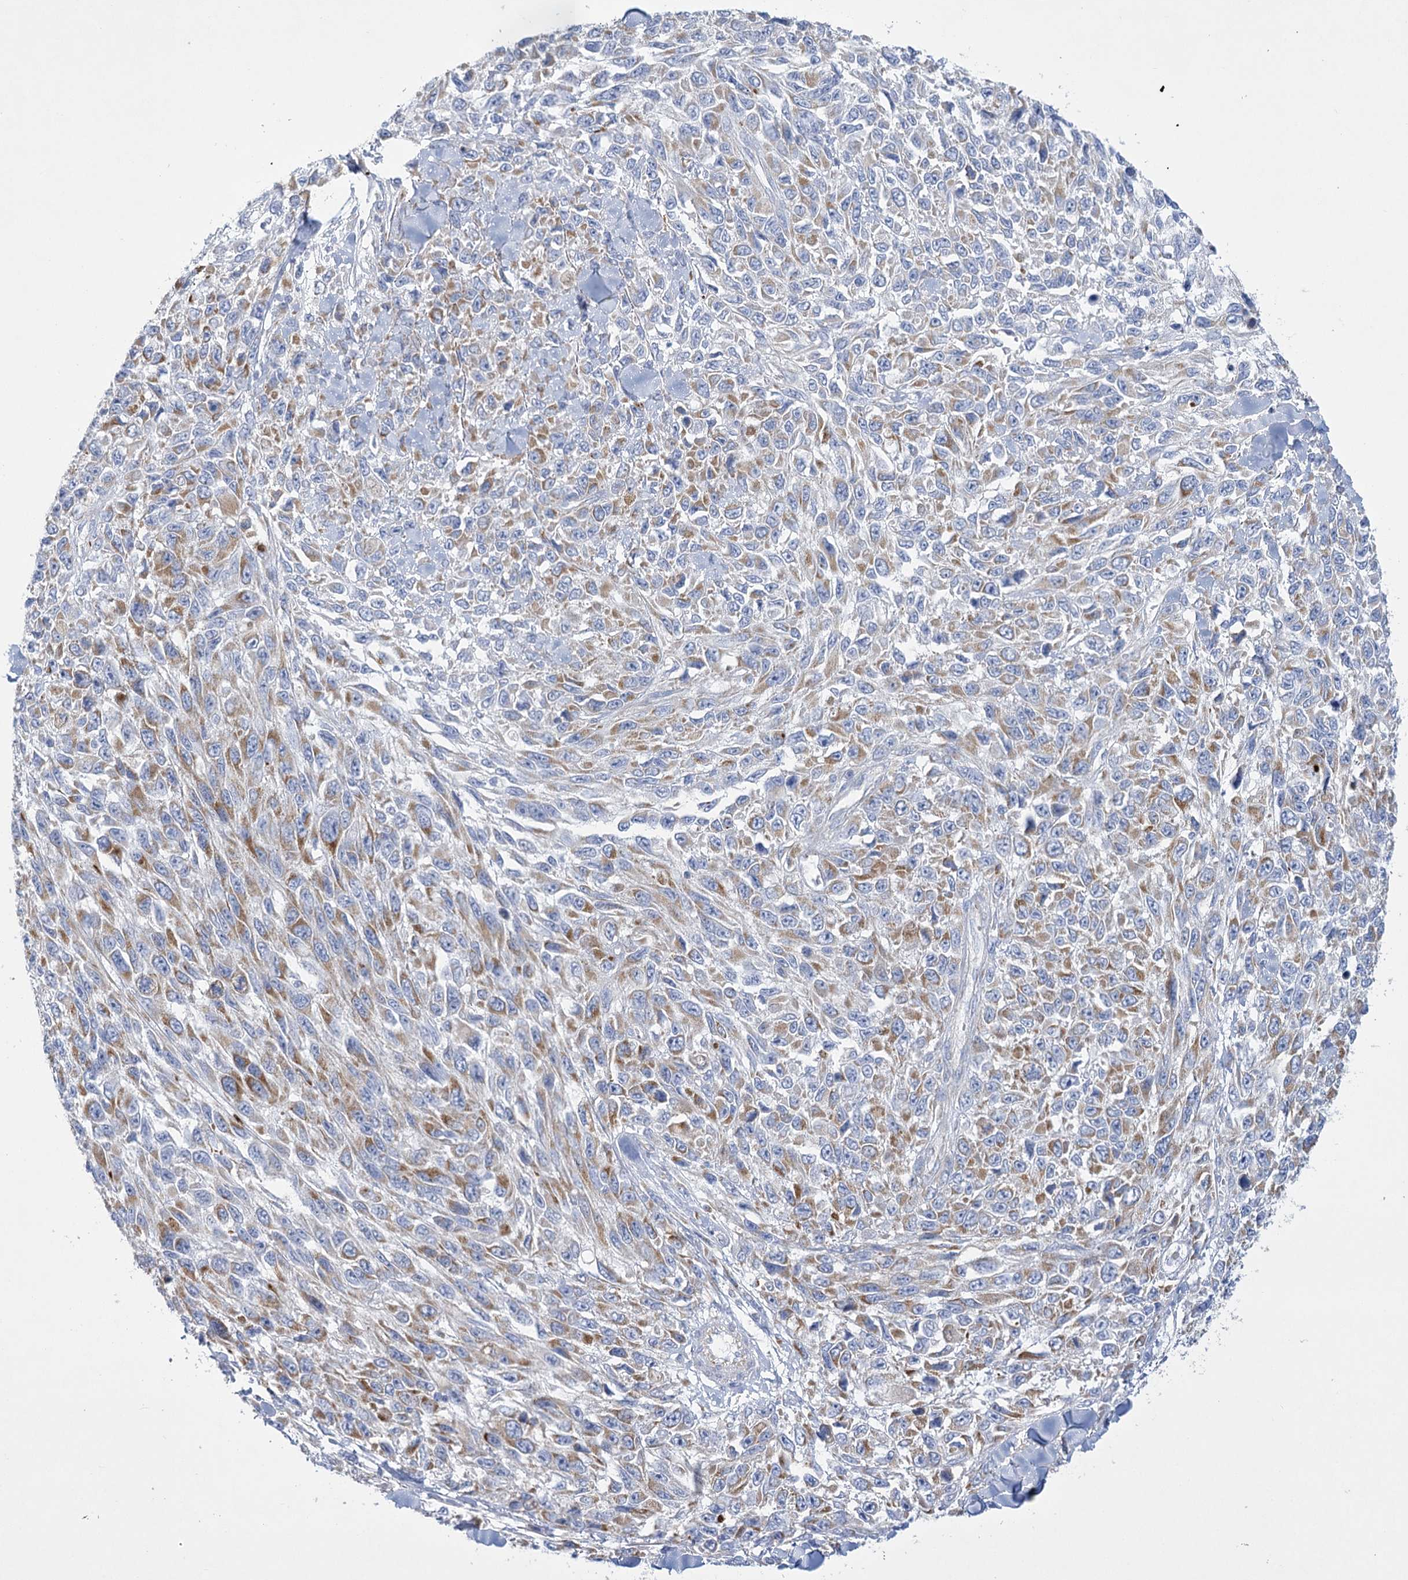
{"staining": {"intensity": "moderate", "quantity": "25%-75%", "location": "cytoplasmic/membranous"}, "tissue": "melanoma", "cell_type": "Tumor cells", "image_type": "cancer", "snomed": [{"axis": "morphology", "description": "Malignant melanoma, NOS"}, {"axis": "topography", "description": "Skin"}], "caption": "IHC of human malignant melanoma reveals medium levels of moderate cytoplasmic/membranous expression in about 25%-75% of tumor cells.", "gene": "DHTKD1", "patient": {"sex": "female", "age": 96}}